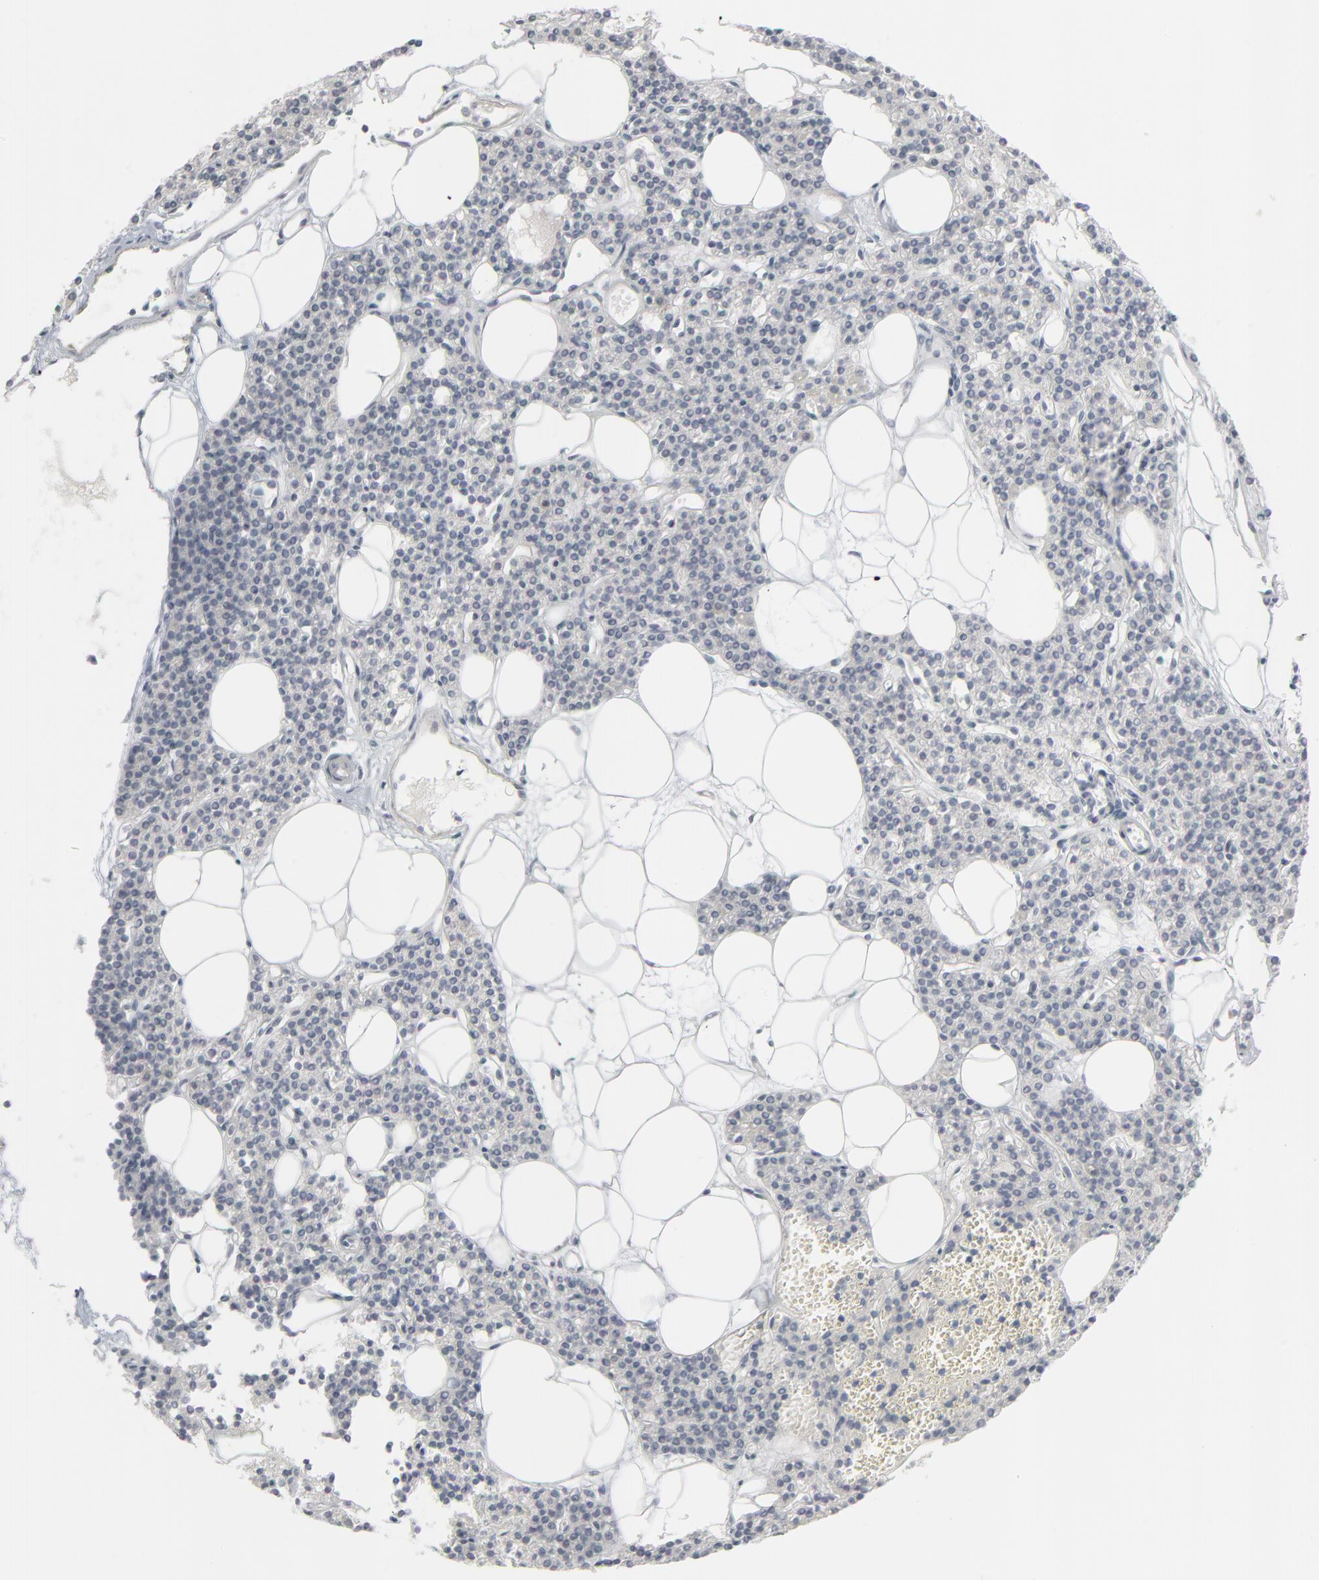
{"staining": {"intensity": "negative", "quantity": "none", "location": "none"}, "tissue": "parathyroid gland", "cell_type": "Glandular cells", "image_type": "normal", "snomed": [{"axis": "morphology", "description": "Normal tissue, NOS"}, {"axis": "topography", "description": "Skeletal muscle"}, {"axis": "topography", "description": "Parathyroid gland"}], "caption": "The micrograph demonstrates no significant positivity in glandular cells of parathyroid gland.", "gene": "MITF", "patient": {"sex": "female", "age": 37}}